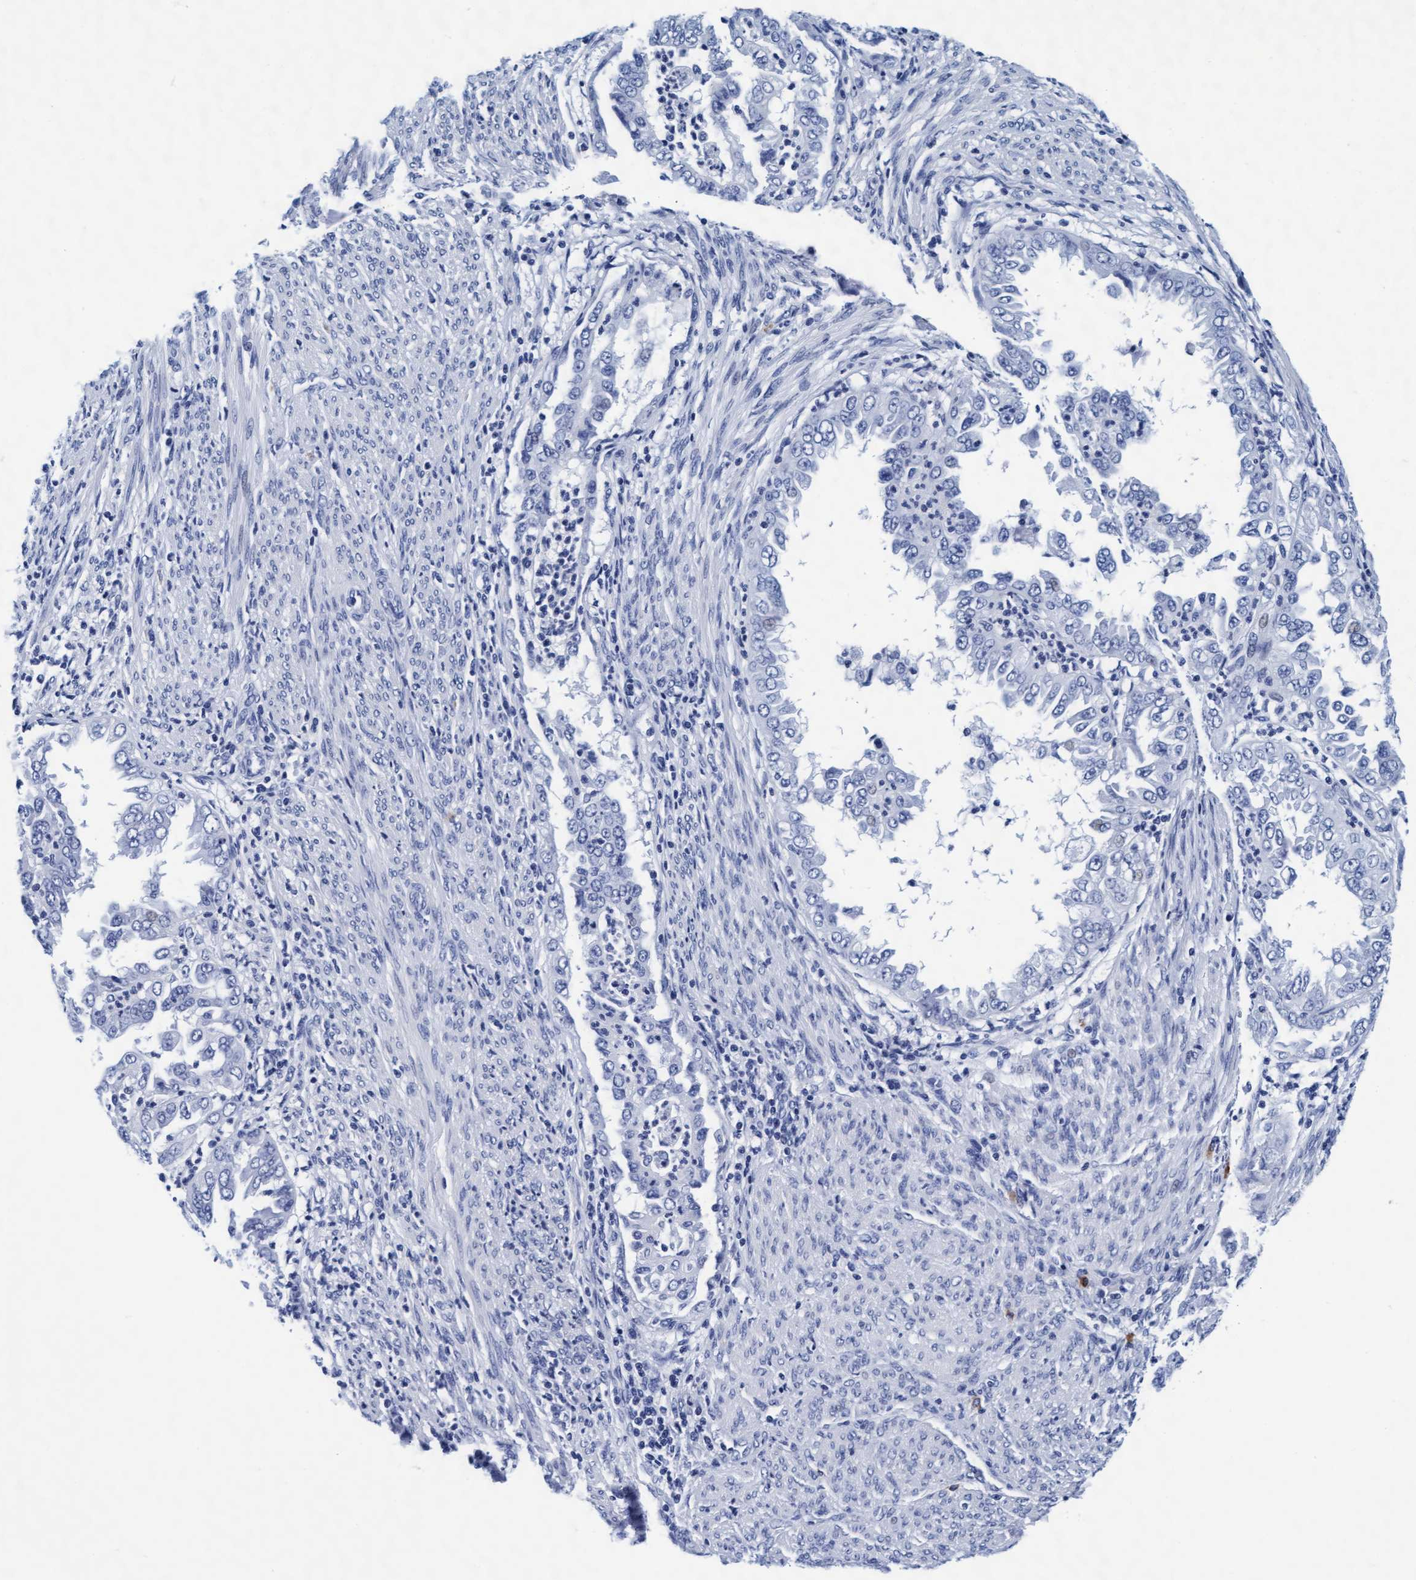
{"staining": {"intensity": "negative", "quantity": "none", "location": "none"}, "tissue": "endometrial cancer", "cell_type": "Tumor cells", "image_type": "cancer", "snomed": [{"axis": "morphology", "description": "Adenocarcinoma, NOS"}, {"axis": "topography", "description": "Endometrium"}], "caption": "Endometrial adenocarcinoma stained for a protein using immunohistochemistry (IHC) reveals no expression tumor cells.", "gene": "ARSG", "patient": {"sex": "female", "age": 85}}